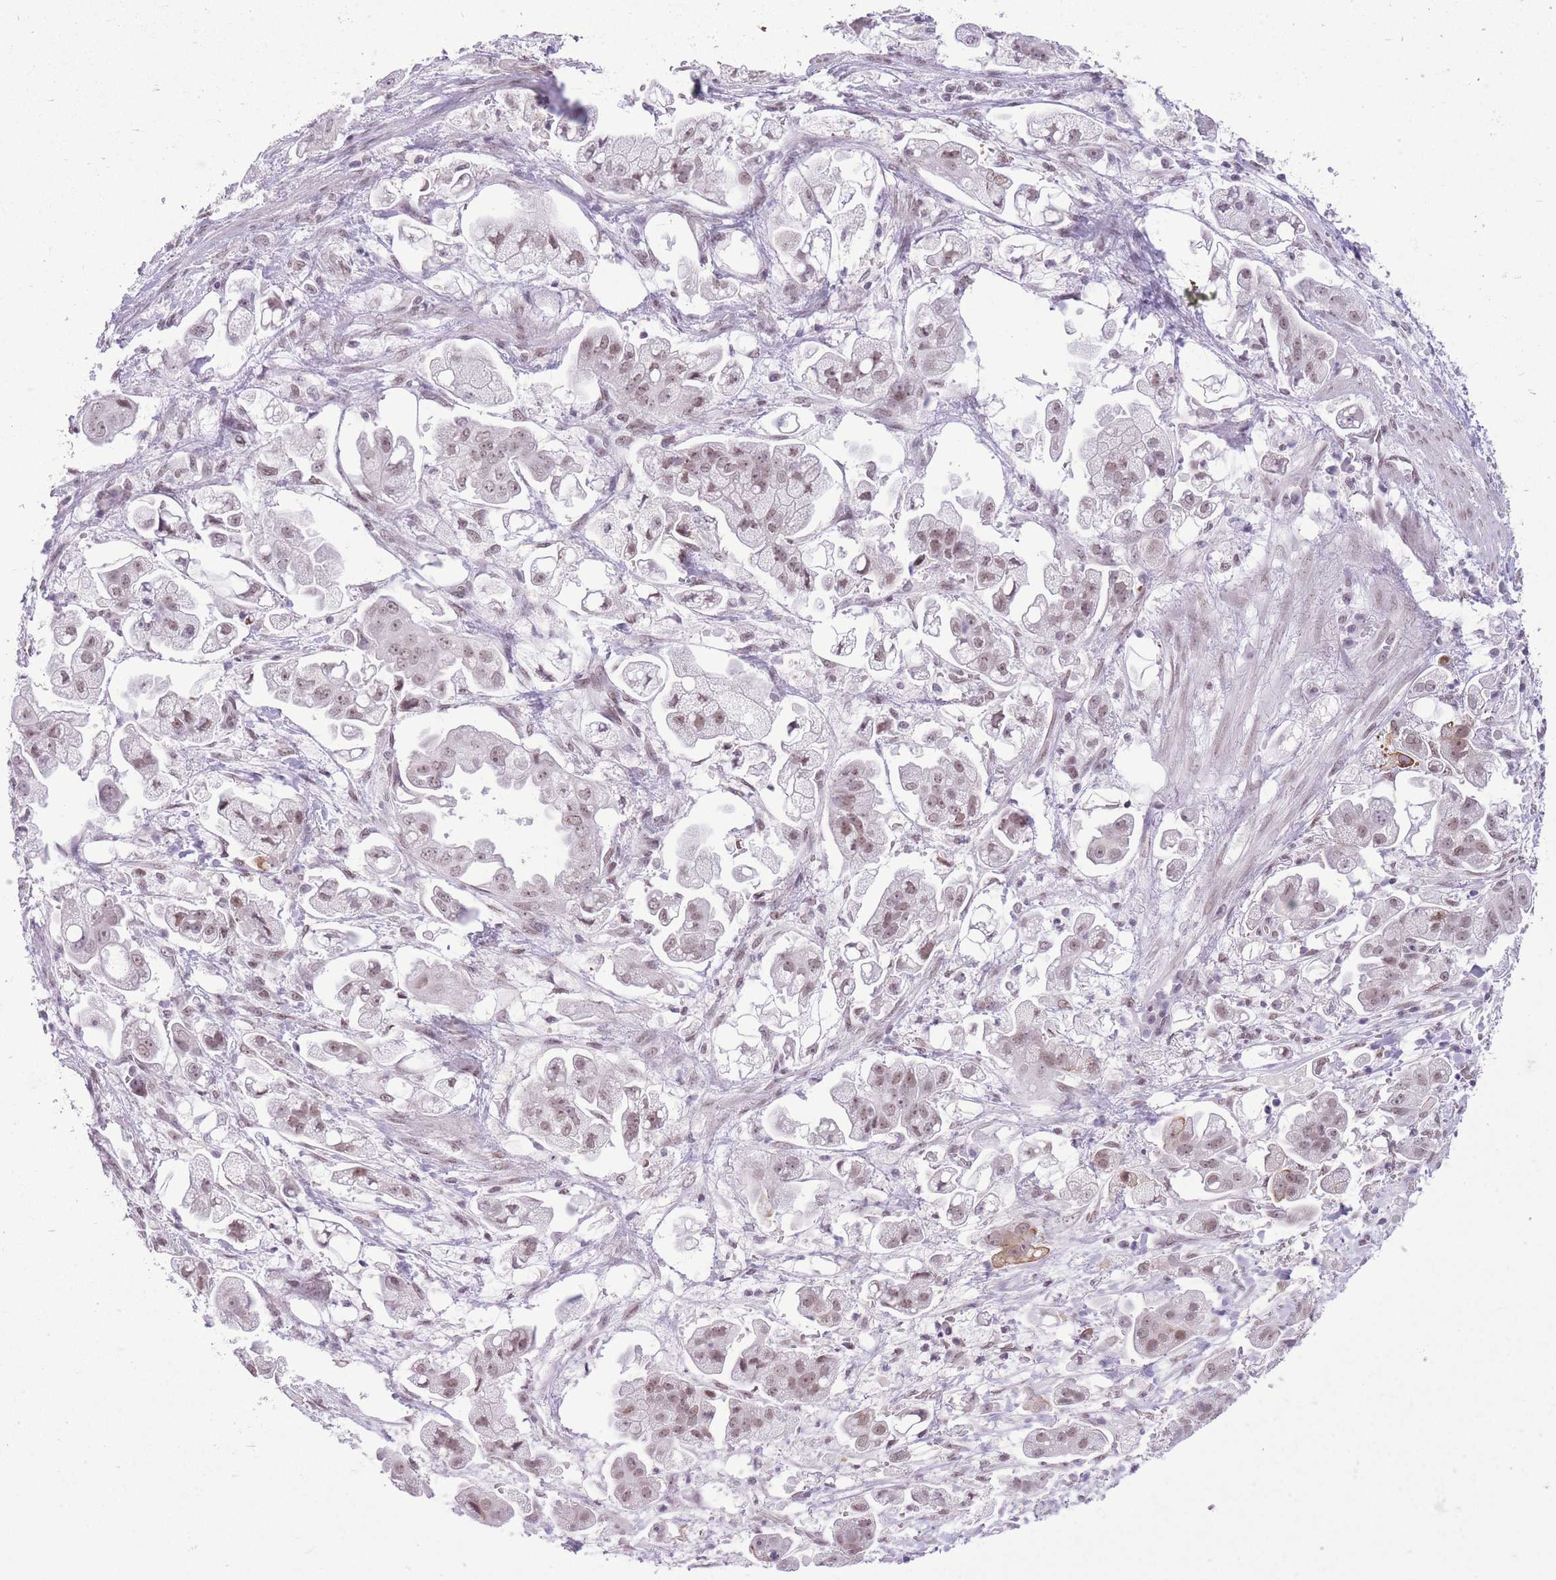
{"staining": {"intensity": "moderate", "quantity": "25%-75%", "location": "nuclear"}, "tissue": "stomach cancer", "cell_type": "Tumor cells", "image_type": "cancer", "snomed": [{"axis": "morphology", "description": "Adenocarcinoma, NOS"}, {"axis": "topography", "description": "Stomach"}], "caption": "Approximately 25%-75% of tumor cells in human stomach adenocarcinoma demonstrate moderate nuclear protein expression as visualized by brown immunohistochemical staining.", "gene": "ZBED5", "patient": {"sex": "male", "age": 62}}